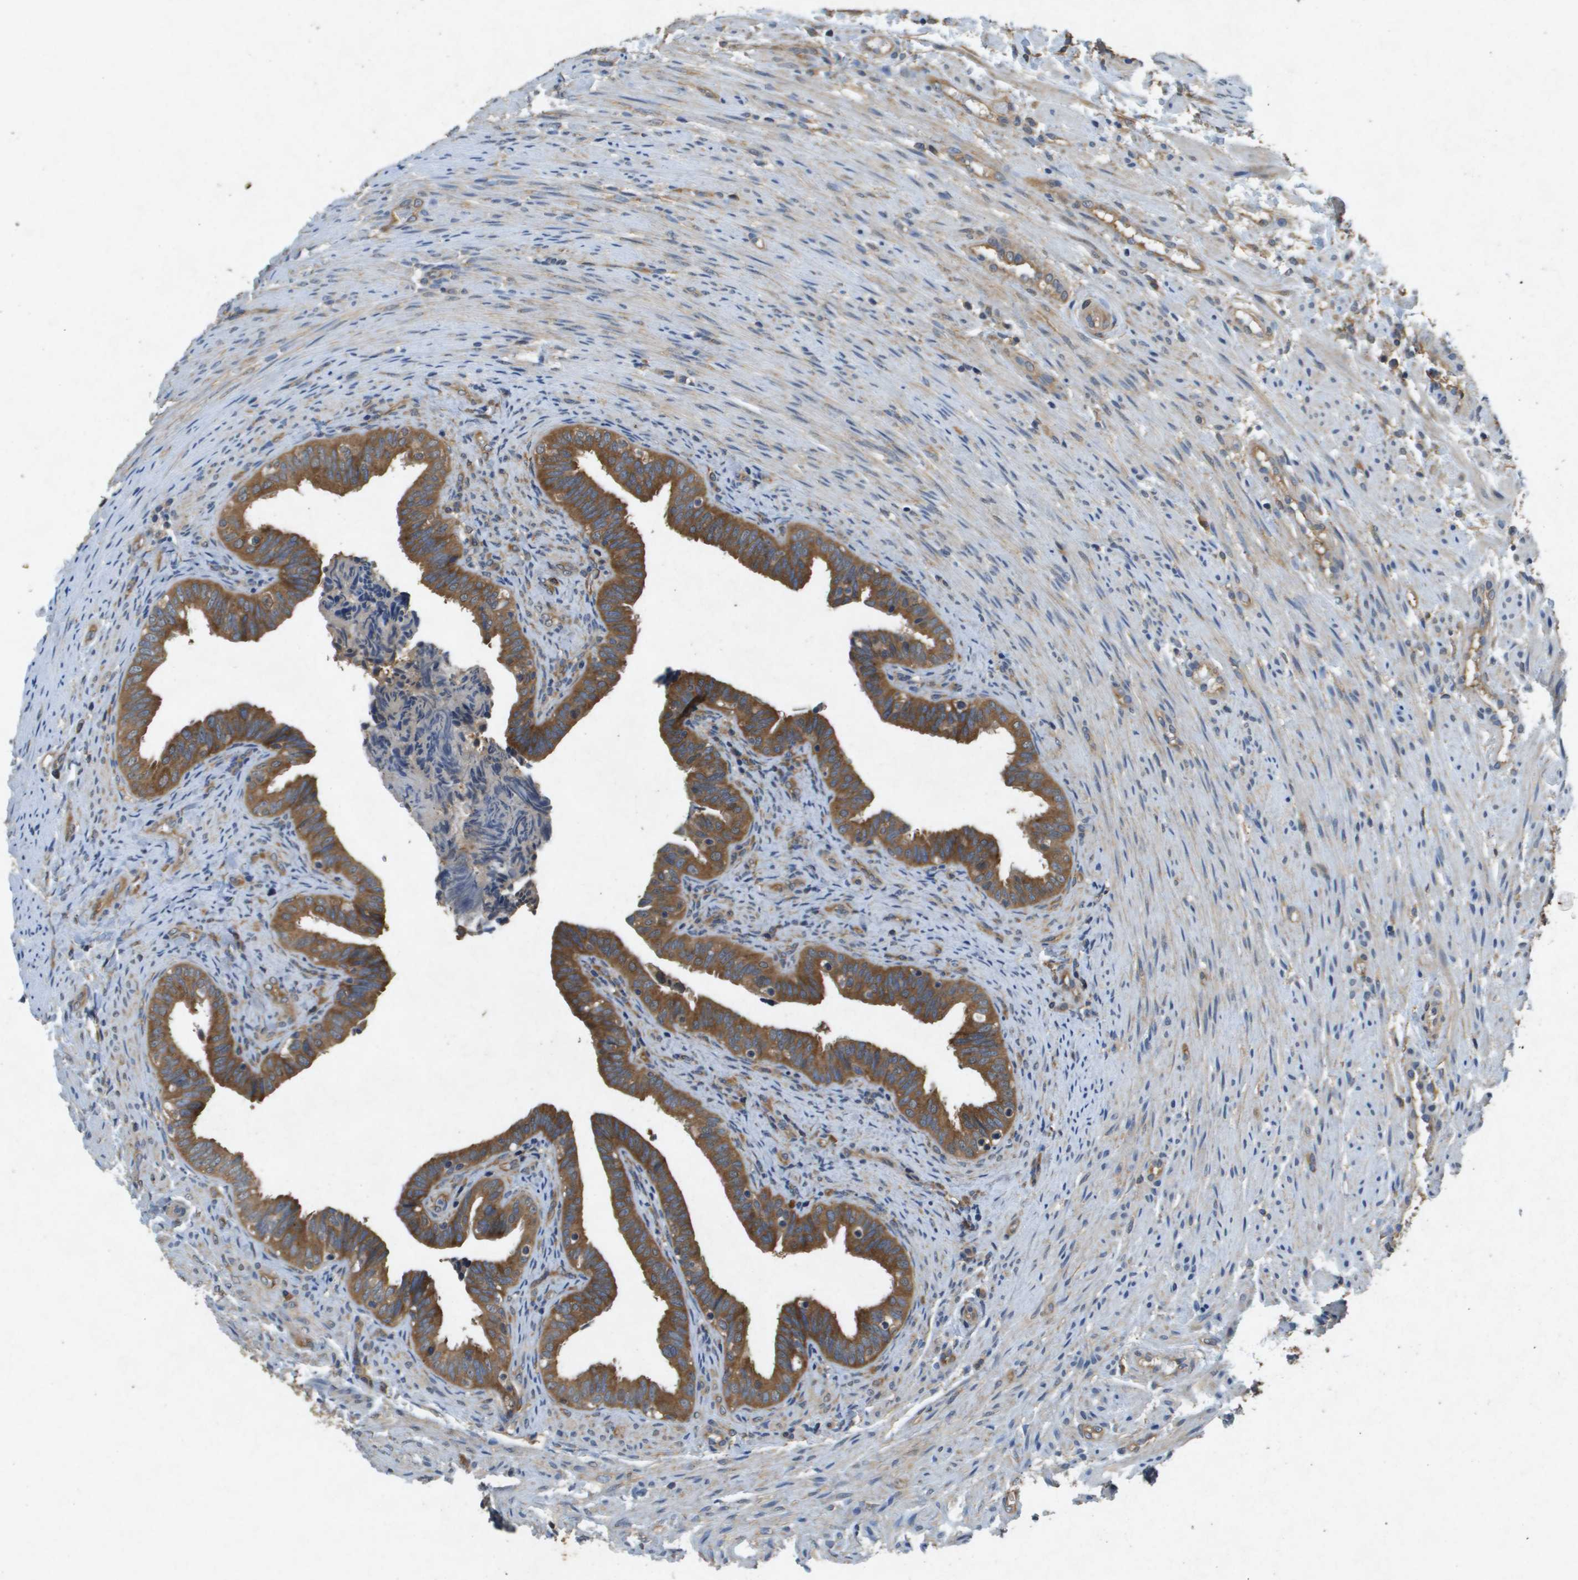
{"staining": {"intensity": "moderate", "quantity": ">75%", "location": "cytoplasmic/membranous"}, "tissue": "fallopian tube", "cell_type": "Glandular cells", "image_type": "normal", "snomed": [{"axis": "morphology", "description": "Normal tissue, NOS"}, {"axis": "topography", "description": "Fallopian tube"}, {"axis": "topography", "description": "Placenta"}], "caption": "Brown immunohistochemical staining in normal fallopian tube exhibits moderate cytoplasmic/membranous staining in about >75% of glandular cells.", "gene": "PTPRT", "patient": {"sex": "female", "age": 34}}